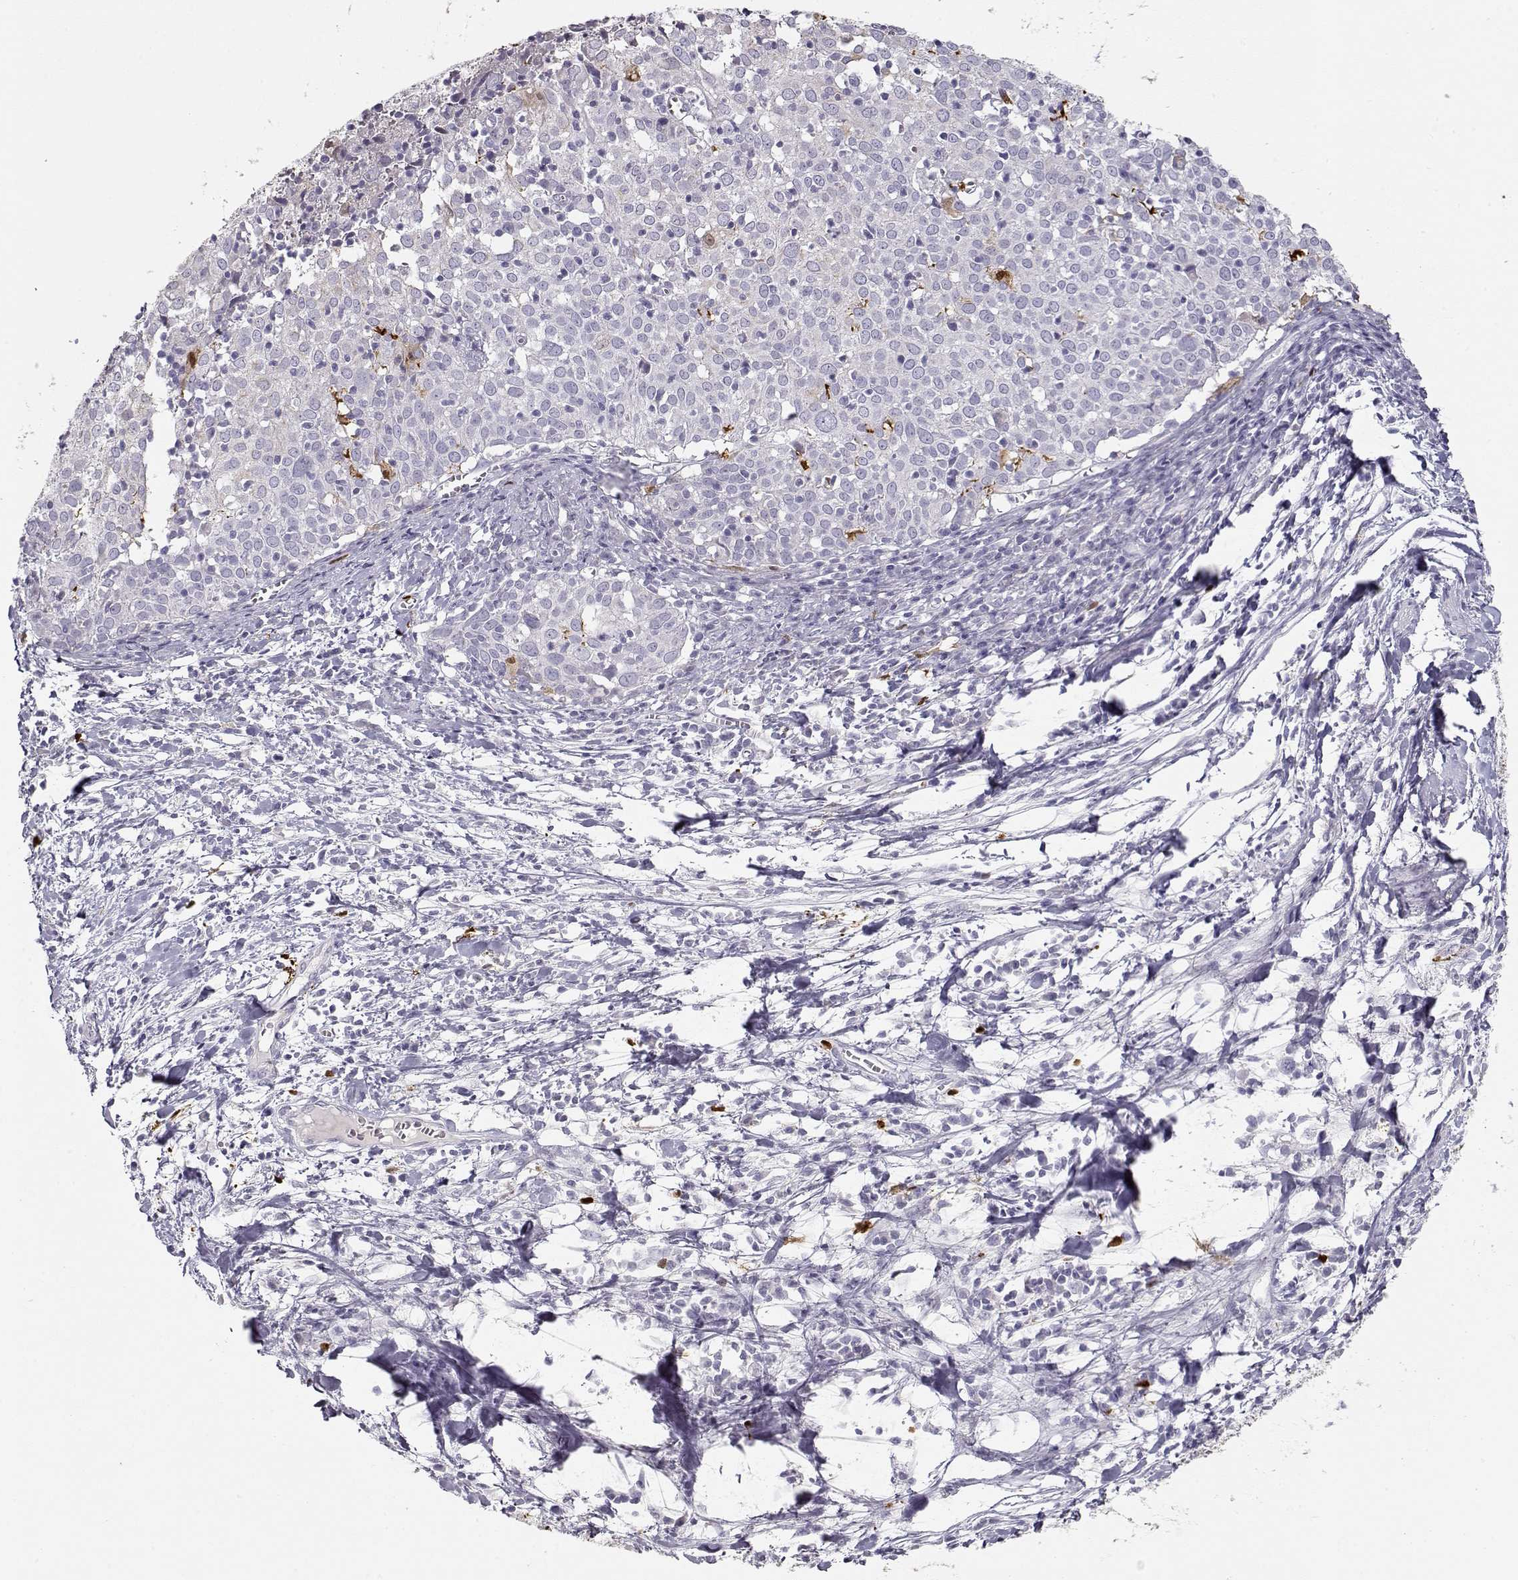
{"staining": {"intensity": "negative", "quantity": "none", "location": "none"}, "tissue": "cervical cancer", "cell_type": "Tumor cells", "image_type": "cancer", "snomed": [{"axis": "morphology", "description": "Squamous cell carcinoma, NOS"}, {"axis": "topography", "description": "Cervix"}], "caption": "This is a histopathology image of immunohistochemistry (IHC) staining of cervical cancer (squamous cell carcinoma), which shows no positivity in tumor cells.", "gene": "S100B", "patient": {"sex": "female", "age": 39}}